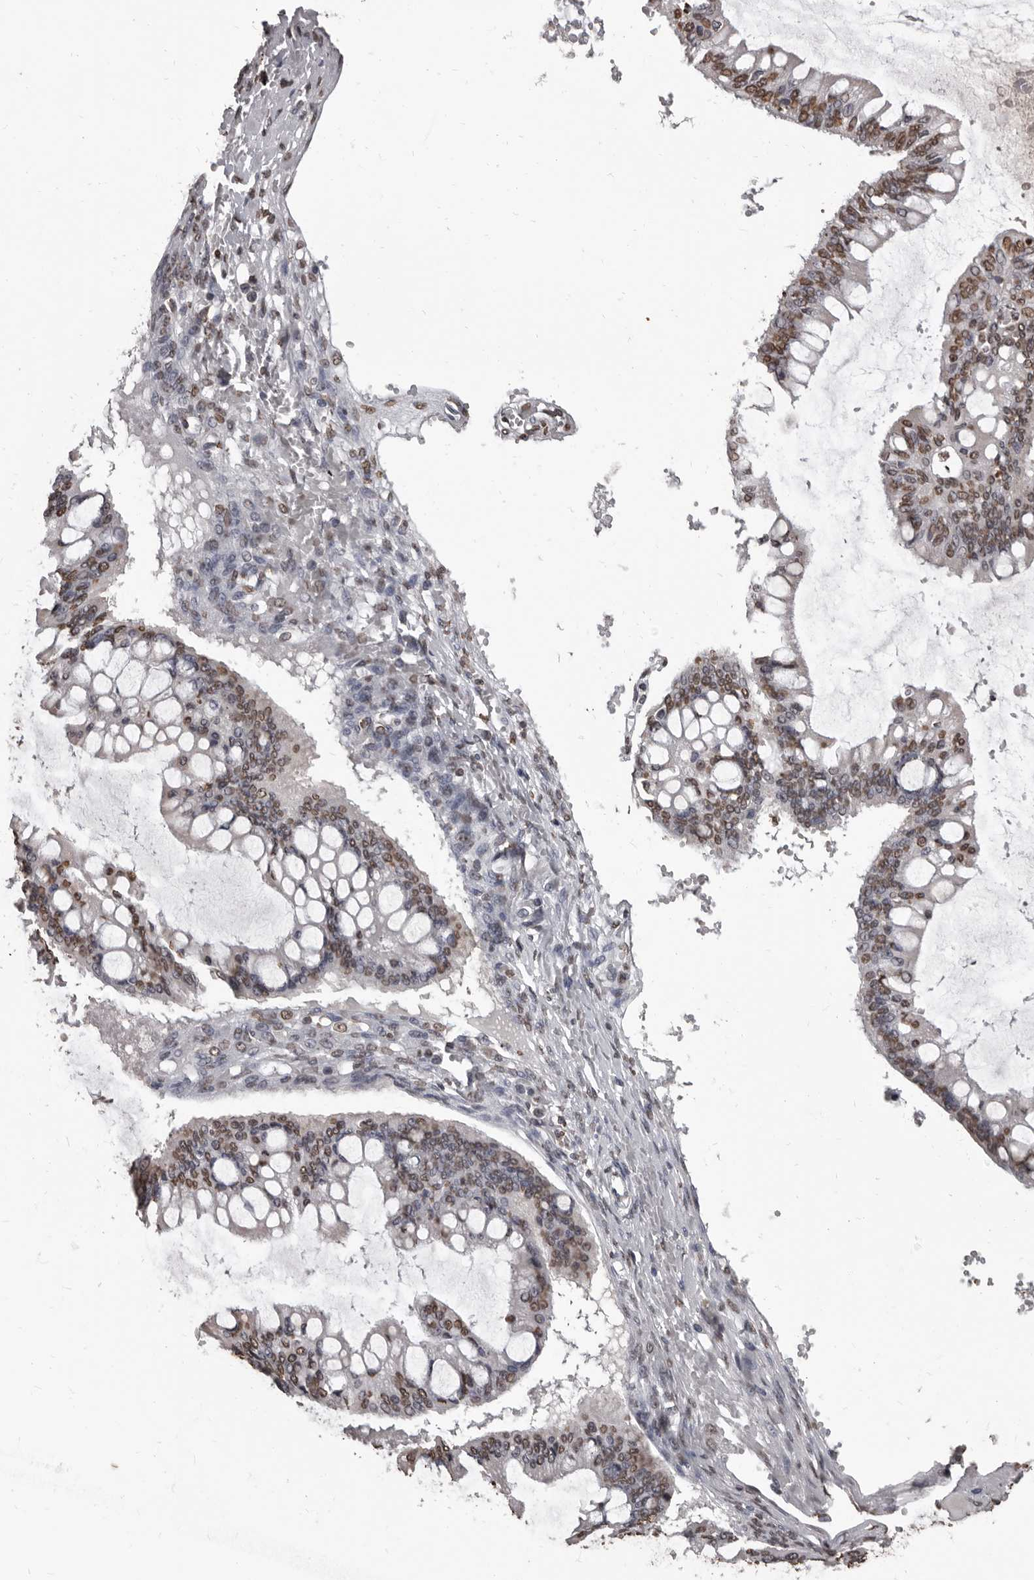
{"staining": {"intensity": "moderate", "quantity": ">75%", "location": "nuclear"}, "tissue": "ovarian cancer", "cell_type": "Tumor cells", "image_type": "cancer", "snomed": [{"axis": "morphology", "description": "Cystadenocarcinoma, mucinous, NOS"}, {"axis": "topography", "description": "Ovary"}], "caption": "Immunohistochemical staining of human ovarian cancer demonstrates medium levels of moderate nuclear positivity in about >75% of tumor cells.", "gene": "AHR", "patient": {"sex": "female", "age": 73}}